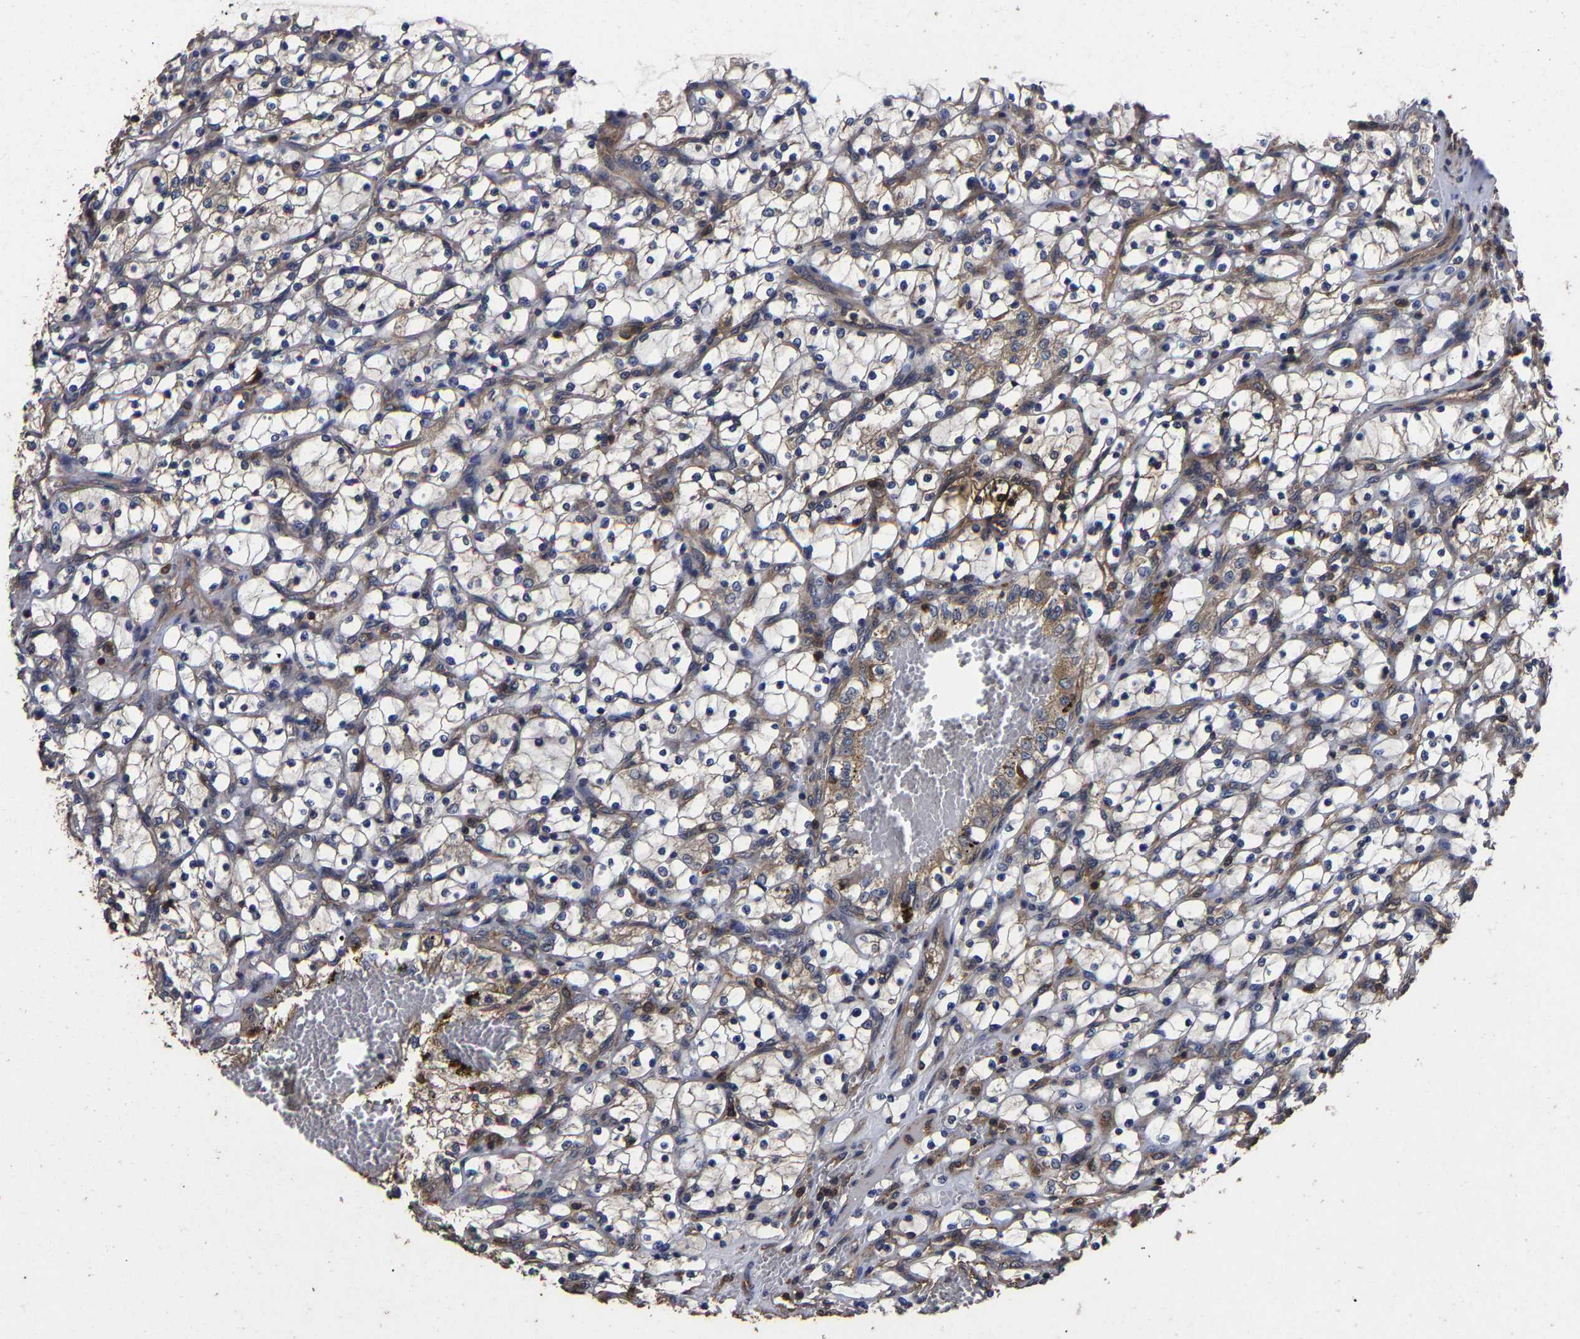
{"staining": {"intensity": "weak", "quantity": ">75%", "location": "cytoplasmic/membranous"}, "tissue": "renal cancer", "cell_type": "Tumor cells", "image_type": "cancer", "snomed": [{"axis": "morphology", "description": "Adenocarcinoma, NOS"}, {"axis": "topography", "description": "Kidney"}], "caption": "Approximately >75% of tumor cells in renal adenocarcinoma reveal weak cytoplasmic/membranous protein positivity as visualized by brown immunohistochemical staining.", "gene": "ITCH", "patient": {"sex": "female", "age": 69}}